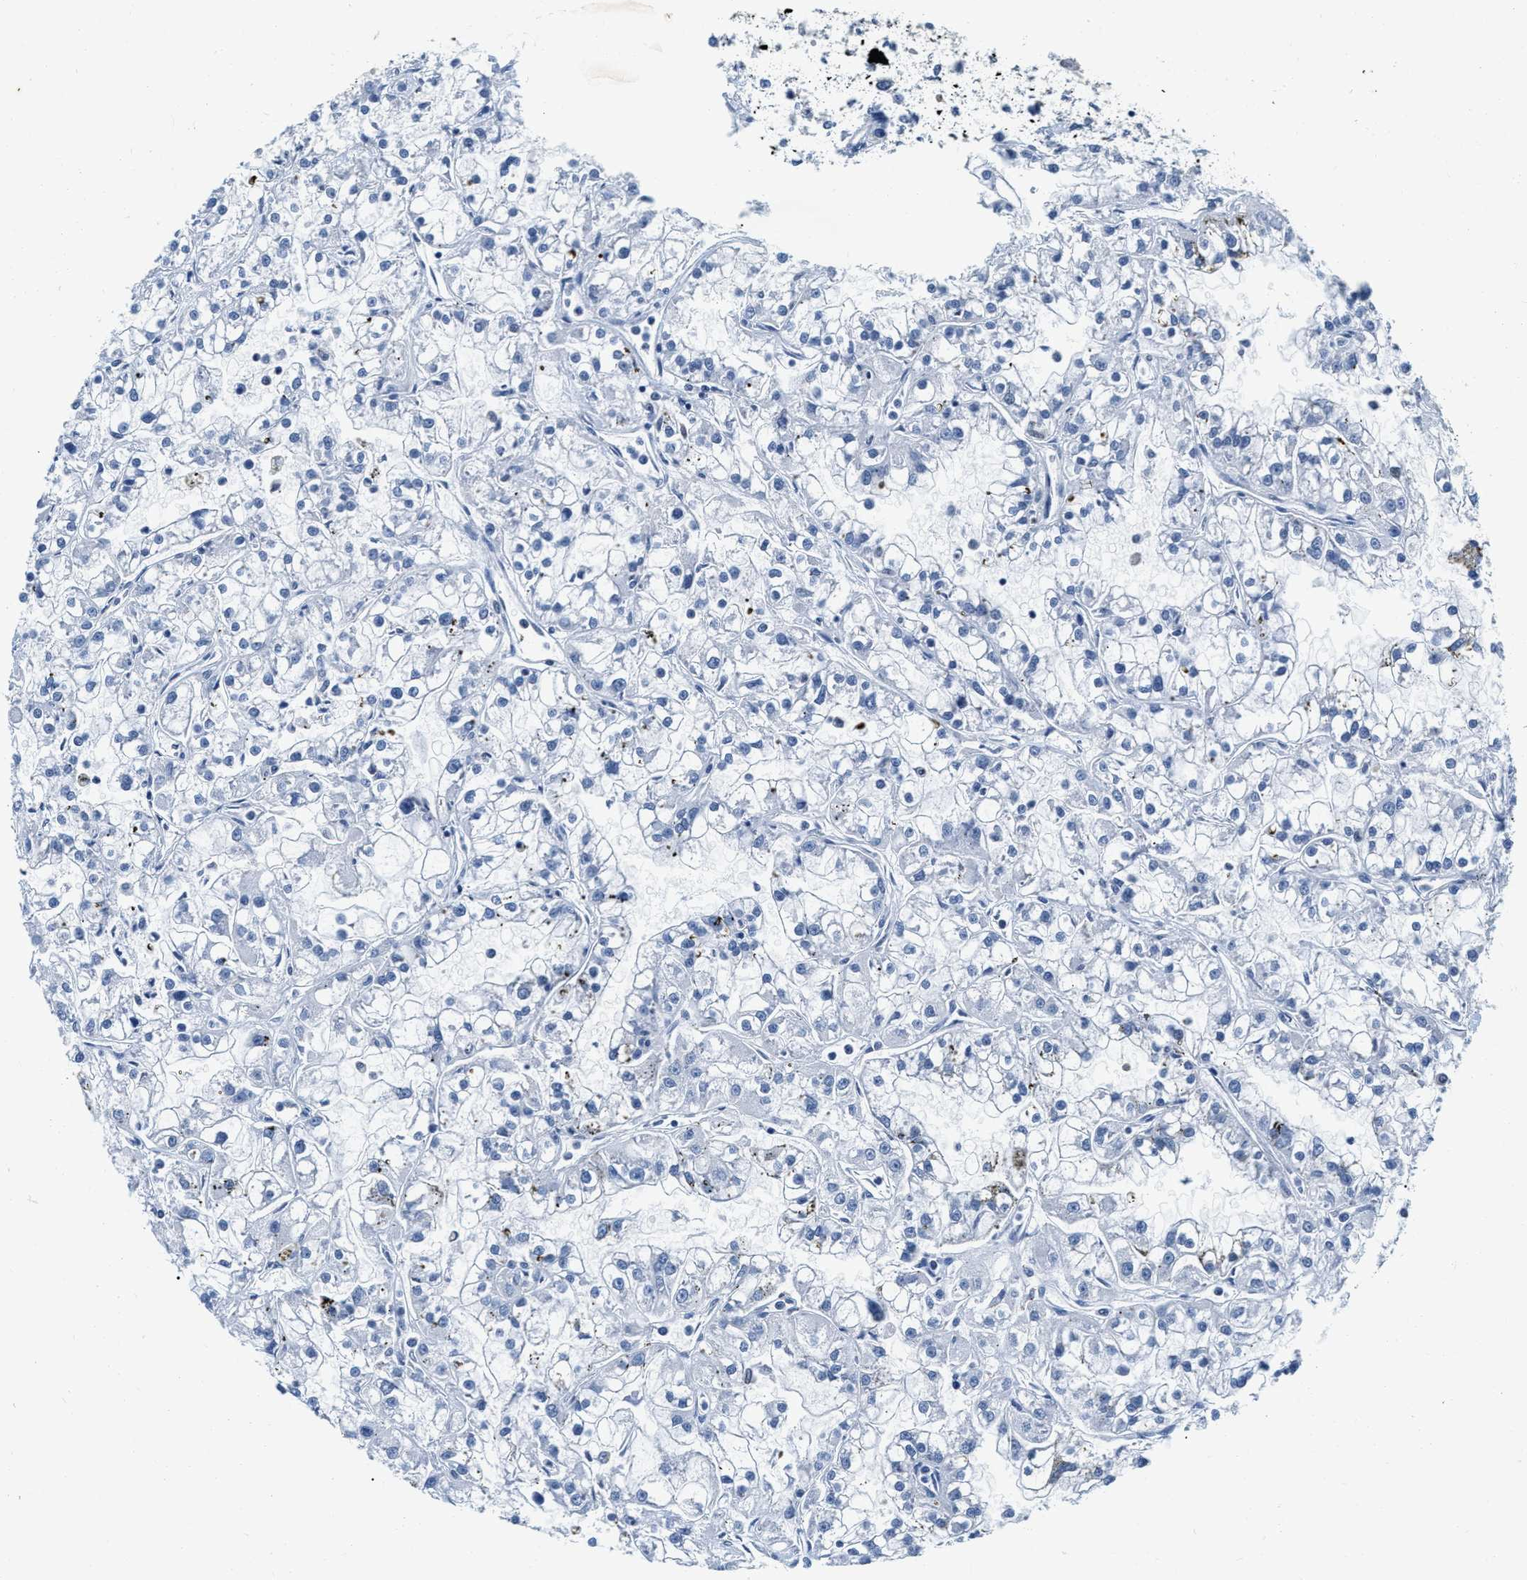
{"staining": {"intensity": "negative", "quantity": "none", "location": "none"}, "tissue": "renal cancer", "cell_type": "Tumor cells", "image_type": "cancer", "snomed": [{"axis": "morphology", "description": "Adenocarcinoma, NOS"}, {"axis": "topography", "description": "Kidney"}], "caption": "Tumor cells are negative for protein expression in human adenocarcinoma (renal).", "gene": "EIF2AK2", "patient": {"sex": "female", "age": 52}}